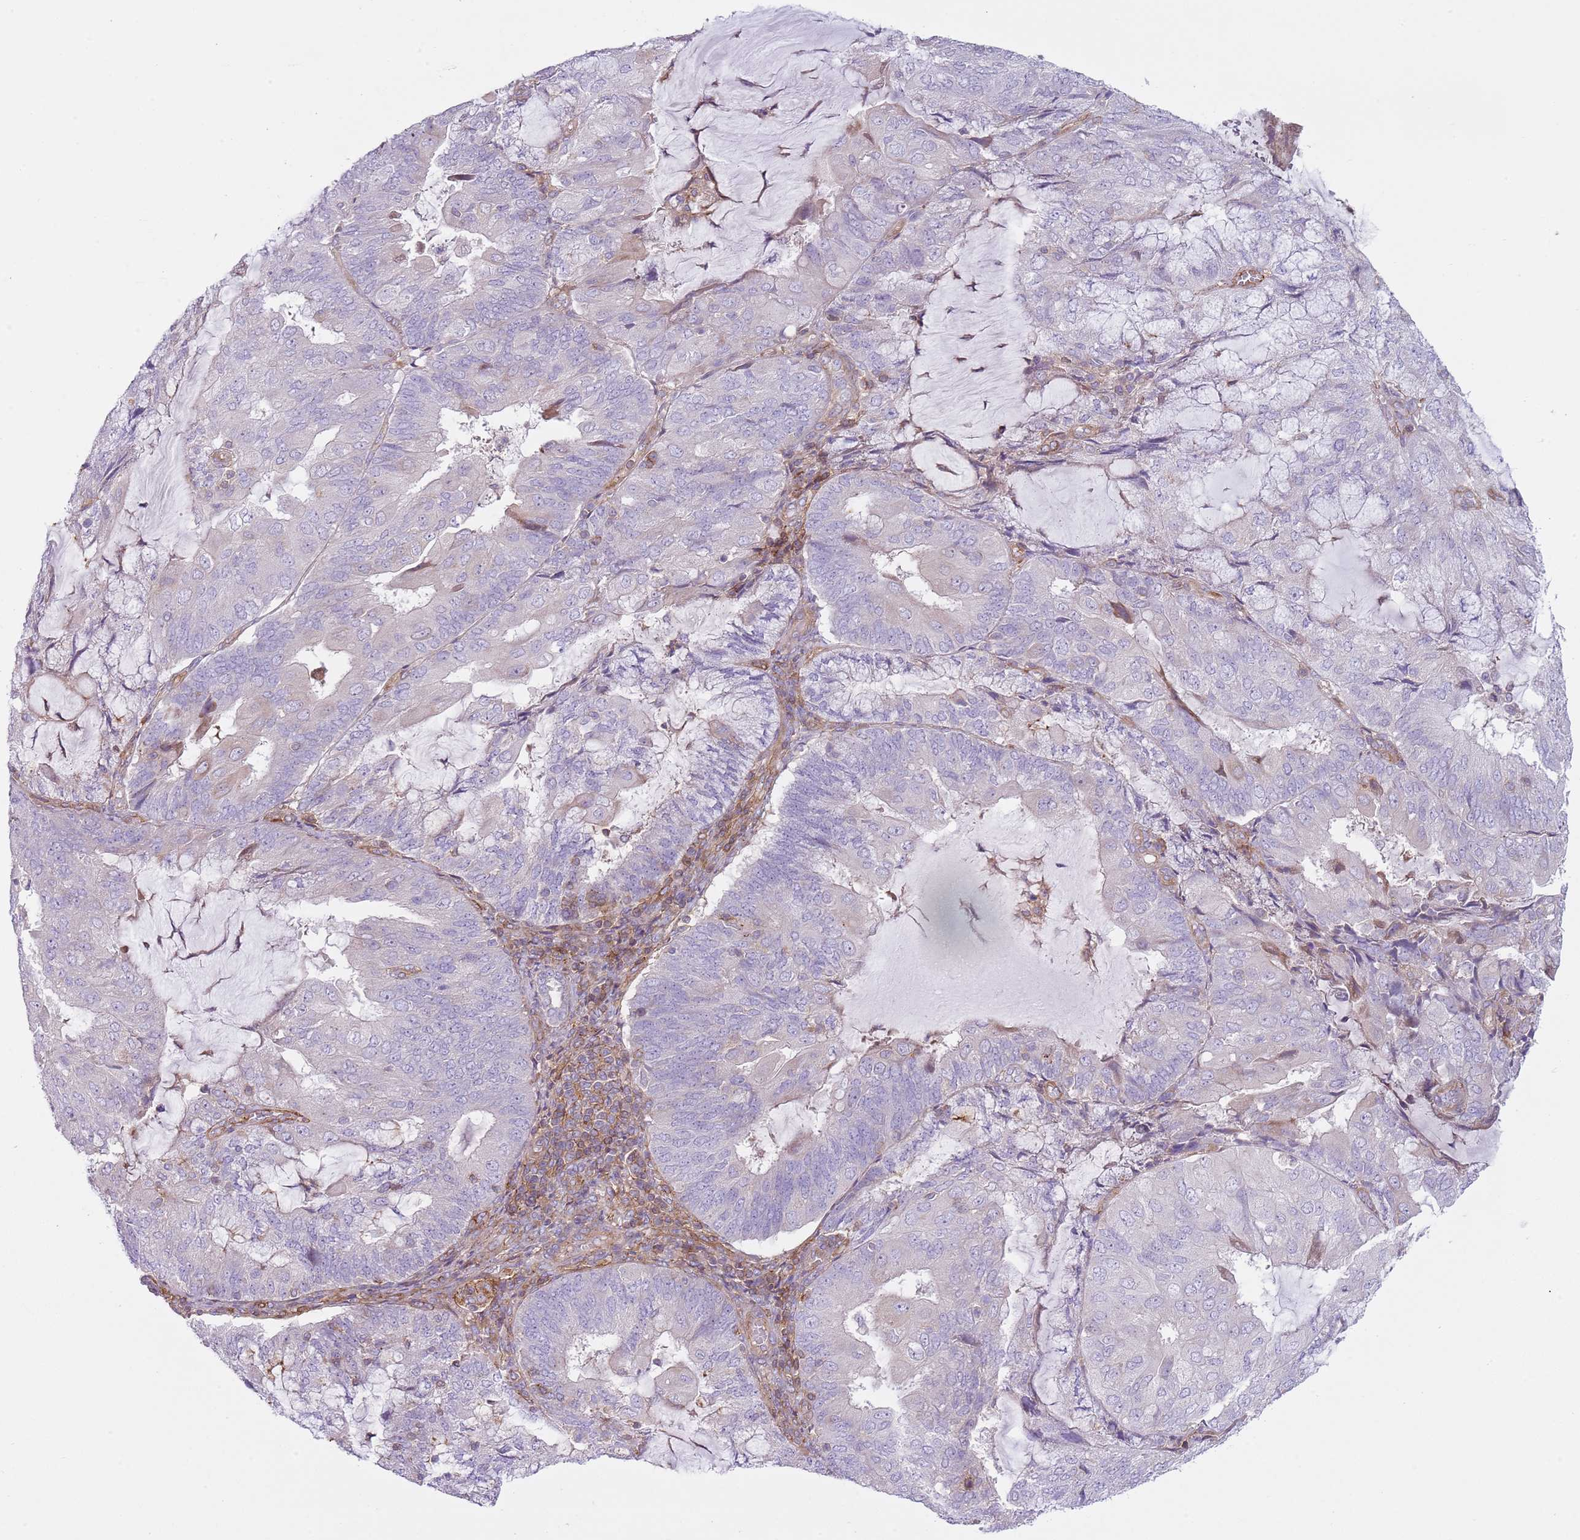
{"staining": {"intensity": "negative", "quantity": "none", "location": "none"}, "tissue": "endometrial cancer", "cell_type": "Tumor cells", "image_type": "cancer", "snomed": [{"axis": "morphology", "description": "Adenocarcinoma, NOS"}, {"axis": "topography", "description": "Endometrium"}], "caption": "This is a image of immunohistochemistry (IHC) staining of endometrial adenocarcinoma, which shows no positivity in tumor cells.", "gene": "GNAI3", "patient": {"sex": "female", "age": 81}}